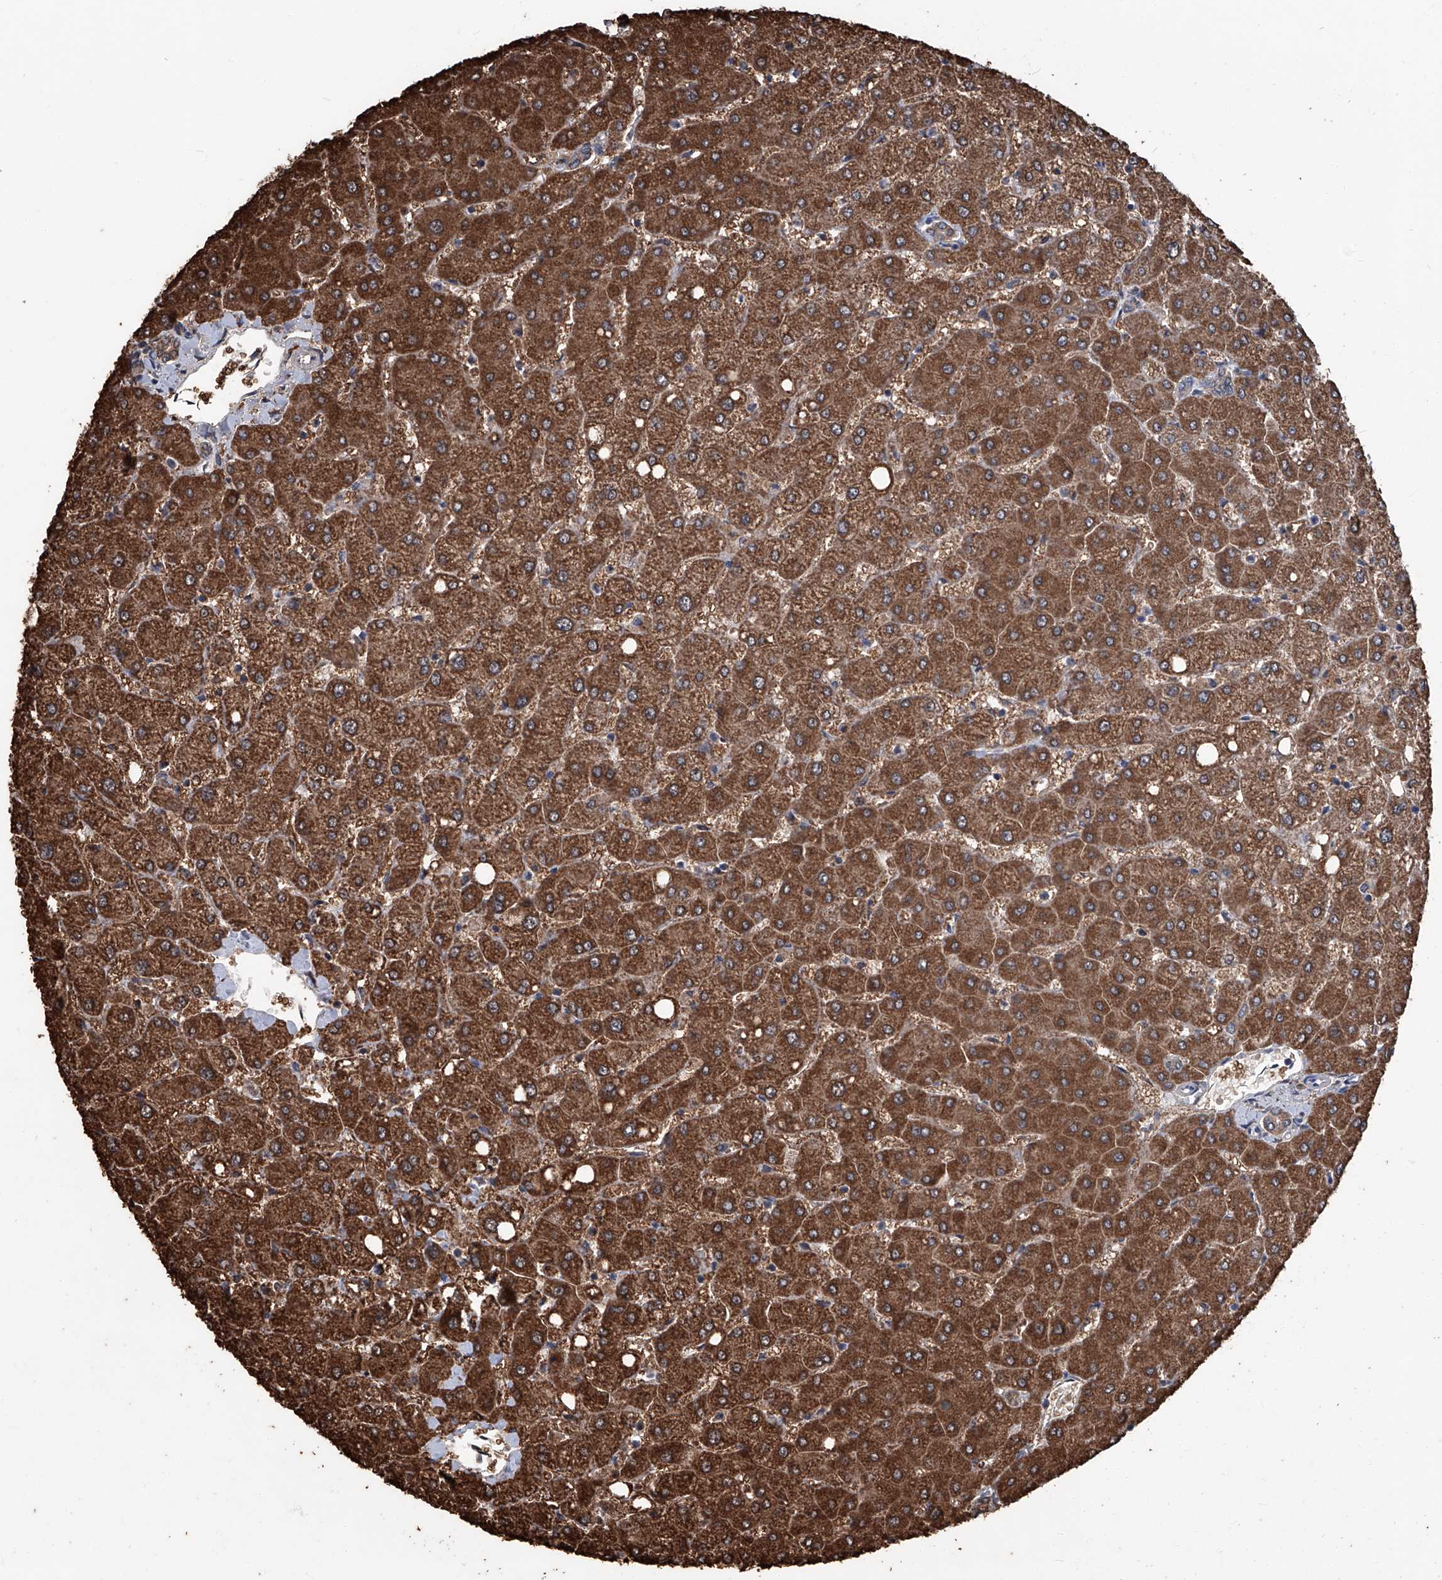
{"staining": {"intensity": "moderate", "quantity": ">75%", "location": "cytoplasmic/membranous"}, "tissue": "liver", "cell_type": "Cholangiocytes", "image_type": "normal", "snomed": [{"axis": "morphology", "description": "Normal tissue, NOS"}, {"axis": "topography", "description": "Liver"}], "caption": "Immunohistochemical staining of normal human liver displays moderate cytoplasmic/membranous protein expression in approximately >75% of cholangiocytes. (brown staining indicates protein expression, while blue staining denotes nuclei).", "gene": "STARD7", "patient": {"sex": "female", "age": 54}}